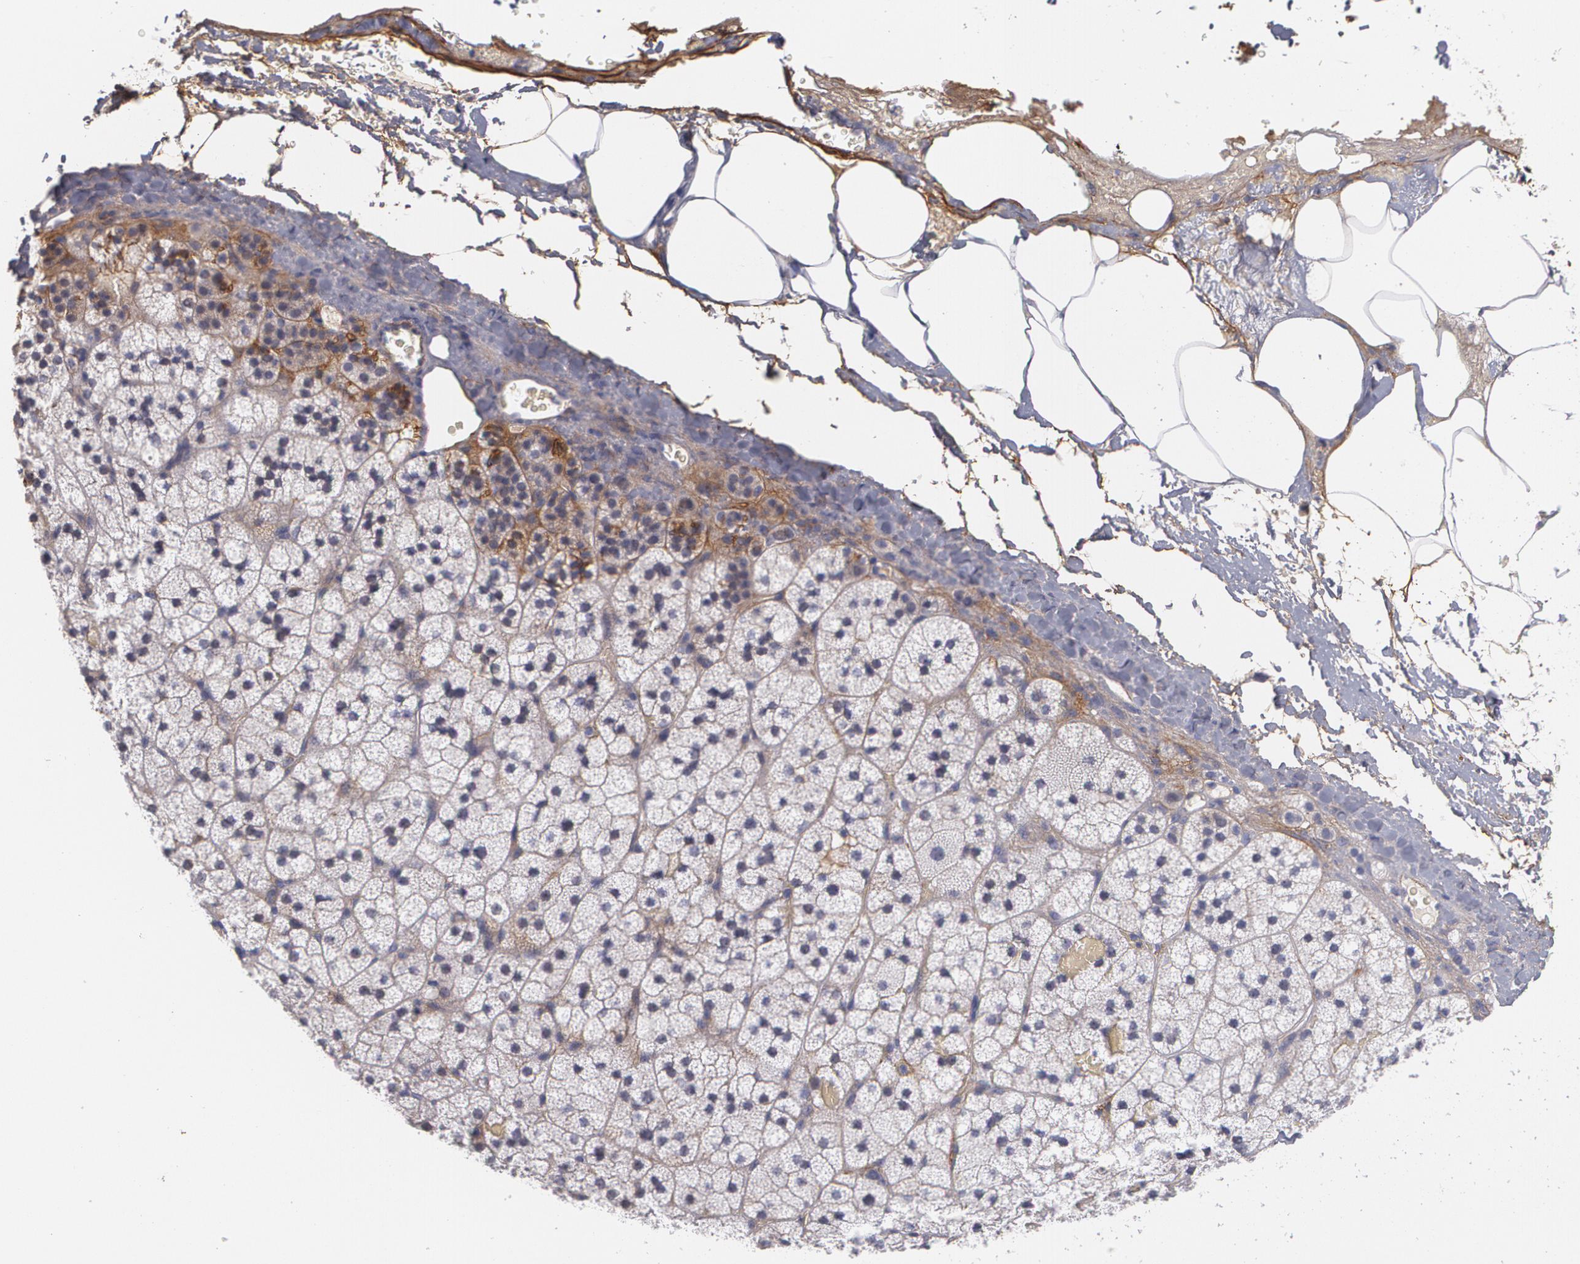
{"staining": {"intensity": "negative", "quantity": "none", "location": "none"}, "tissue": "adrenal gland", "cell_type": "Glandular cells", "image_type": "normal", "snomed": [{"axis": "morphology", "description": "Normal tissue, NOS"}, {"axis": "topography", "description": "Adrenal gland"}], "caption": "IHC of normal adrenal gland reveals no staining in glandular cells.", "gene": "FBLN1", "patient": {"sex": "male", "age": 35}}